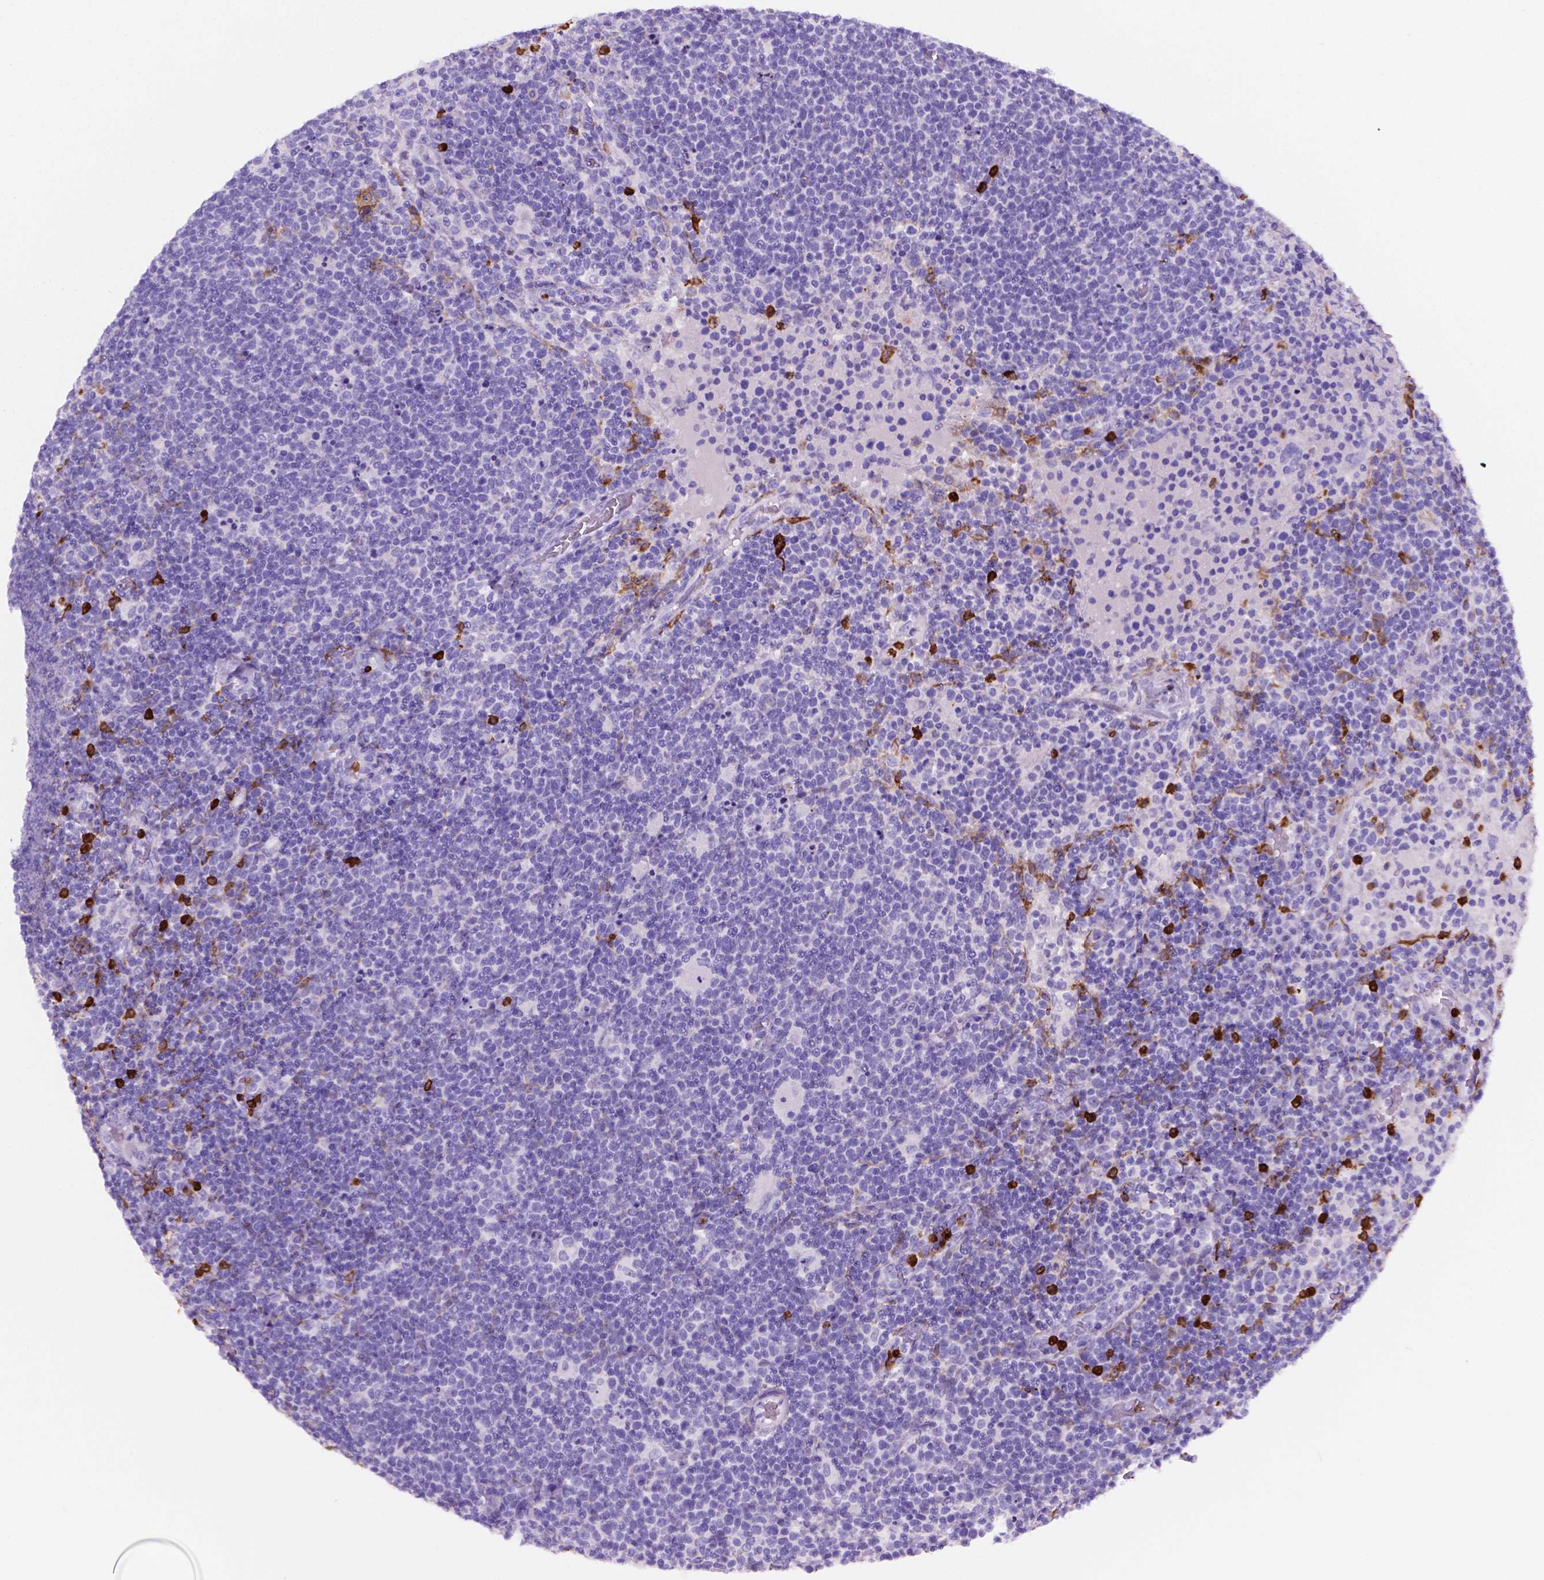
{"staining": {"intensity": "negative", "quantity": "none", "location": "none"}, "tissue": "lymphoma", "cell_type": "Tumor cells", "image_type": "cancer", "snomed": [{"axis": "morphology", "description": "Malignant lymphoma, non-Hodgkin's type, High grade"}, {"axis": "topography", "description": "Lymph node"}], "caption": "Protein analysis of lymphoma displays no significant expression in tumor cells. (DAB immunohistochemistry (IHC), high magnification).", "gene": "MACF1", "patient": {"sex": "male", "age": 61}}